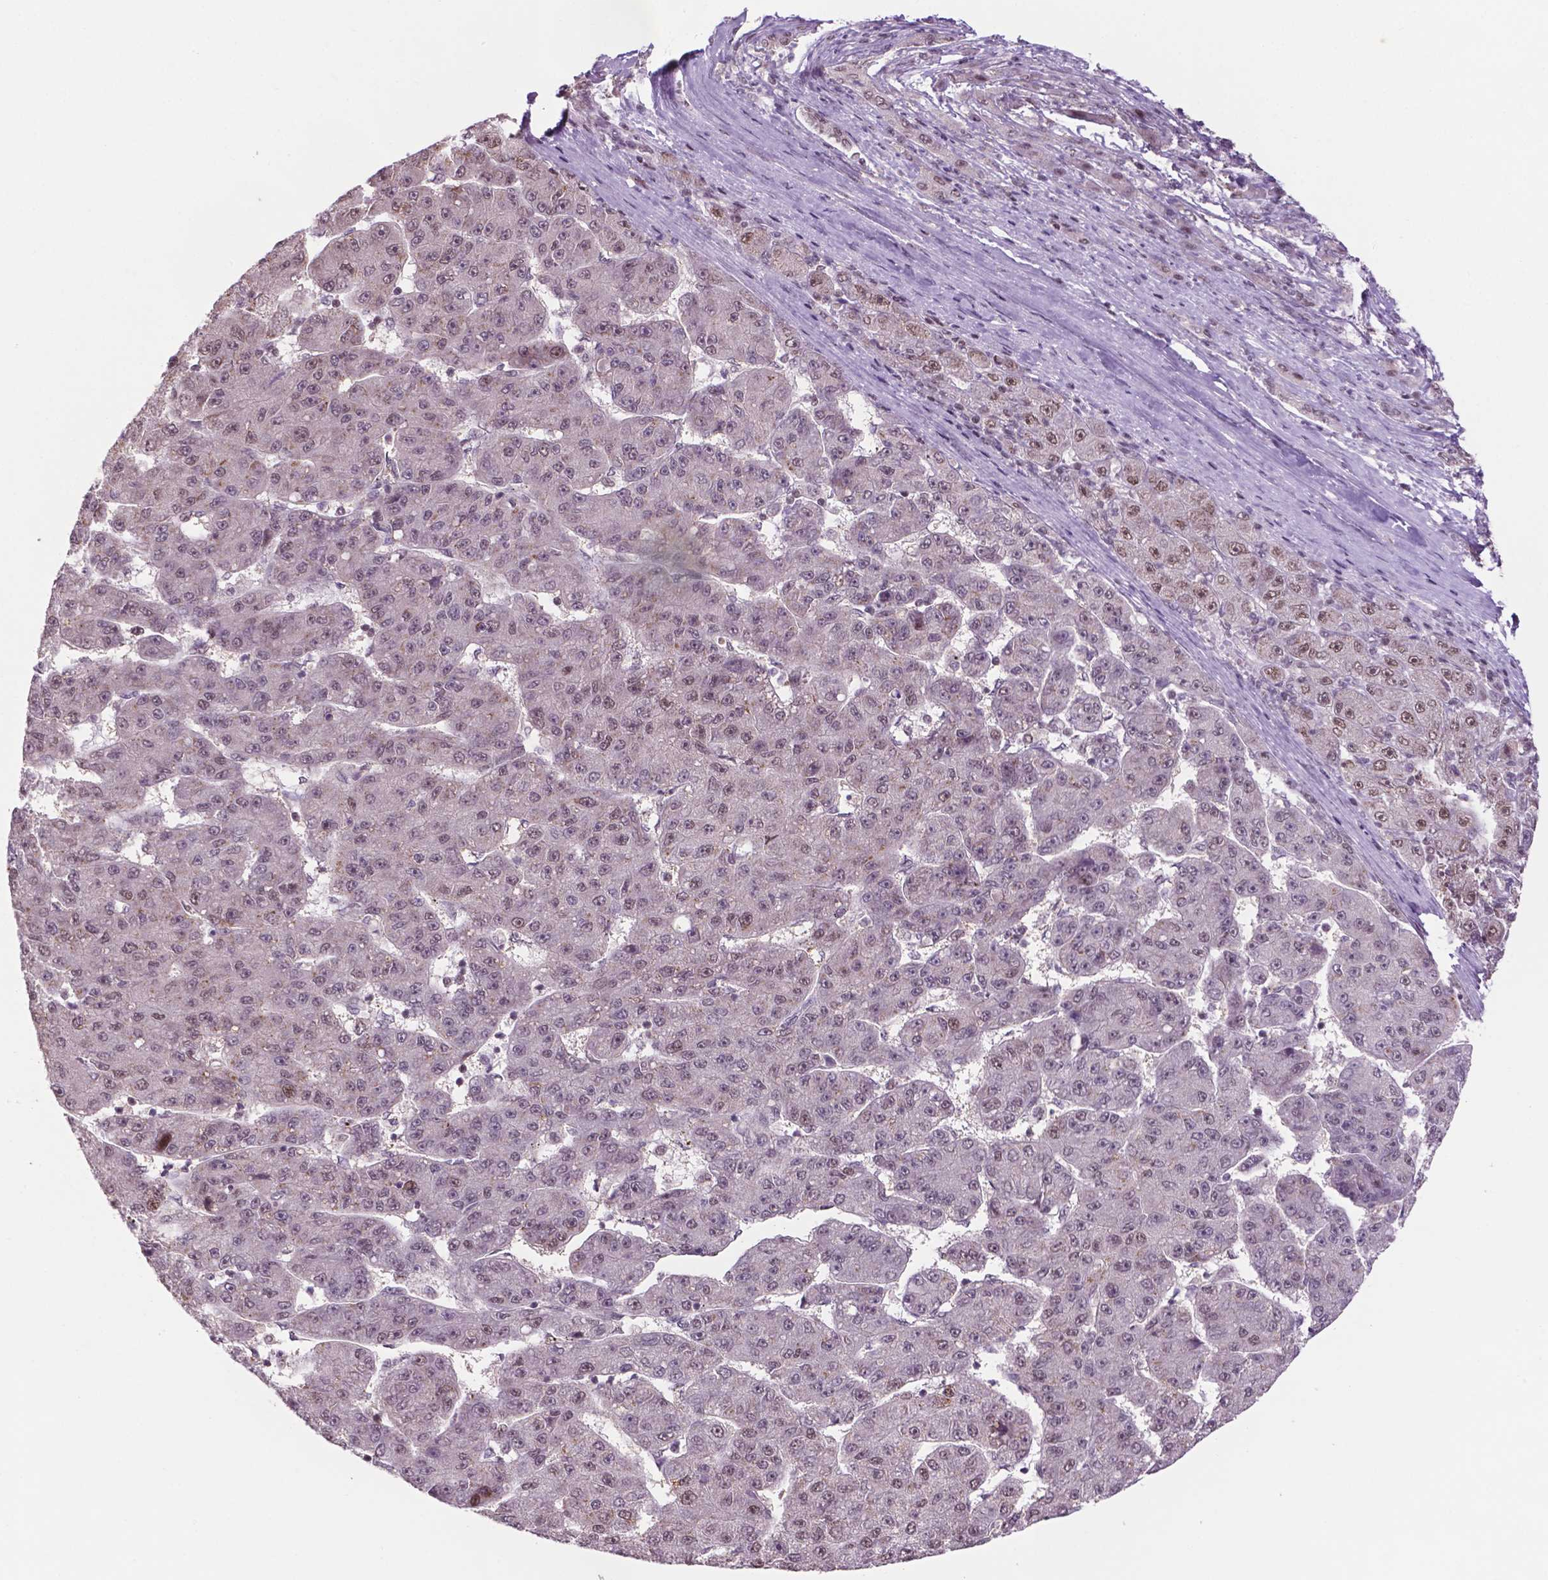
{"staining": {"intensity": "weak", "quantity": "25%-75%", "location": "nuclear"}, "tissue": "liver cancer", "cell_type": "Tumor cells", "image_type": "cancer", "snomed": [{"axis": "morphology", "description": "Carcinoma, Hepatocellular, NOS"}, {"axis": "topography", "description": "Liver"}], "caption": "Immunohistochemical staining of human hepatocellular carcinoma (liver) demonstrates weak nuclear protein staining in about 25%-75% of tumor cells. (DAB IHC with brightfield microscopy, high magnification).", "gene": "PER2", "patient": {"sex": "male", "age": 67}}